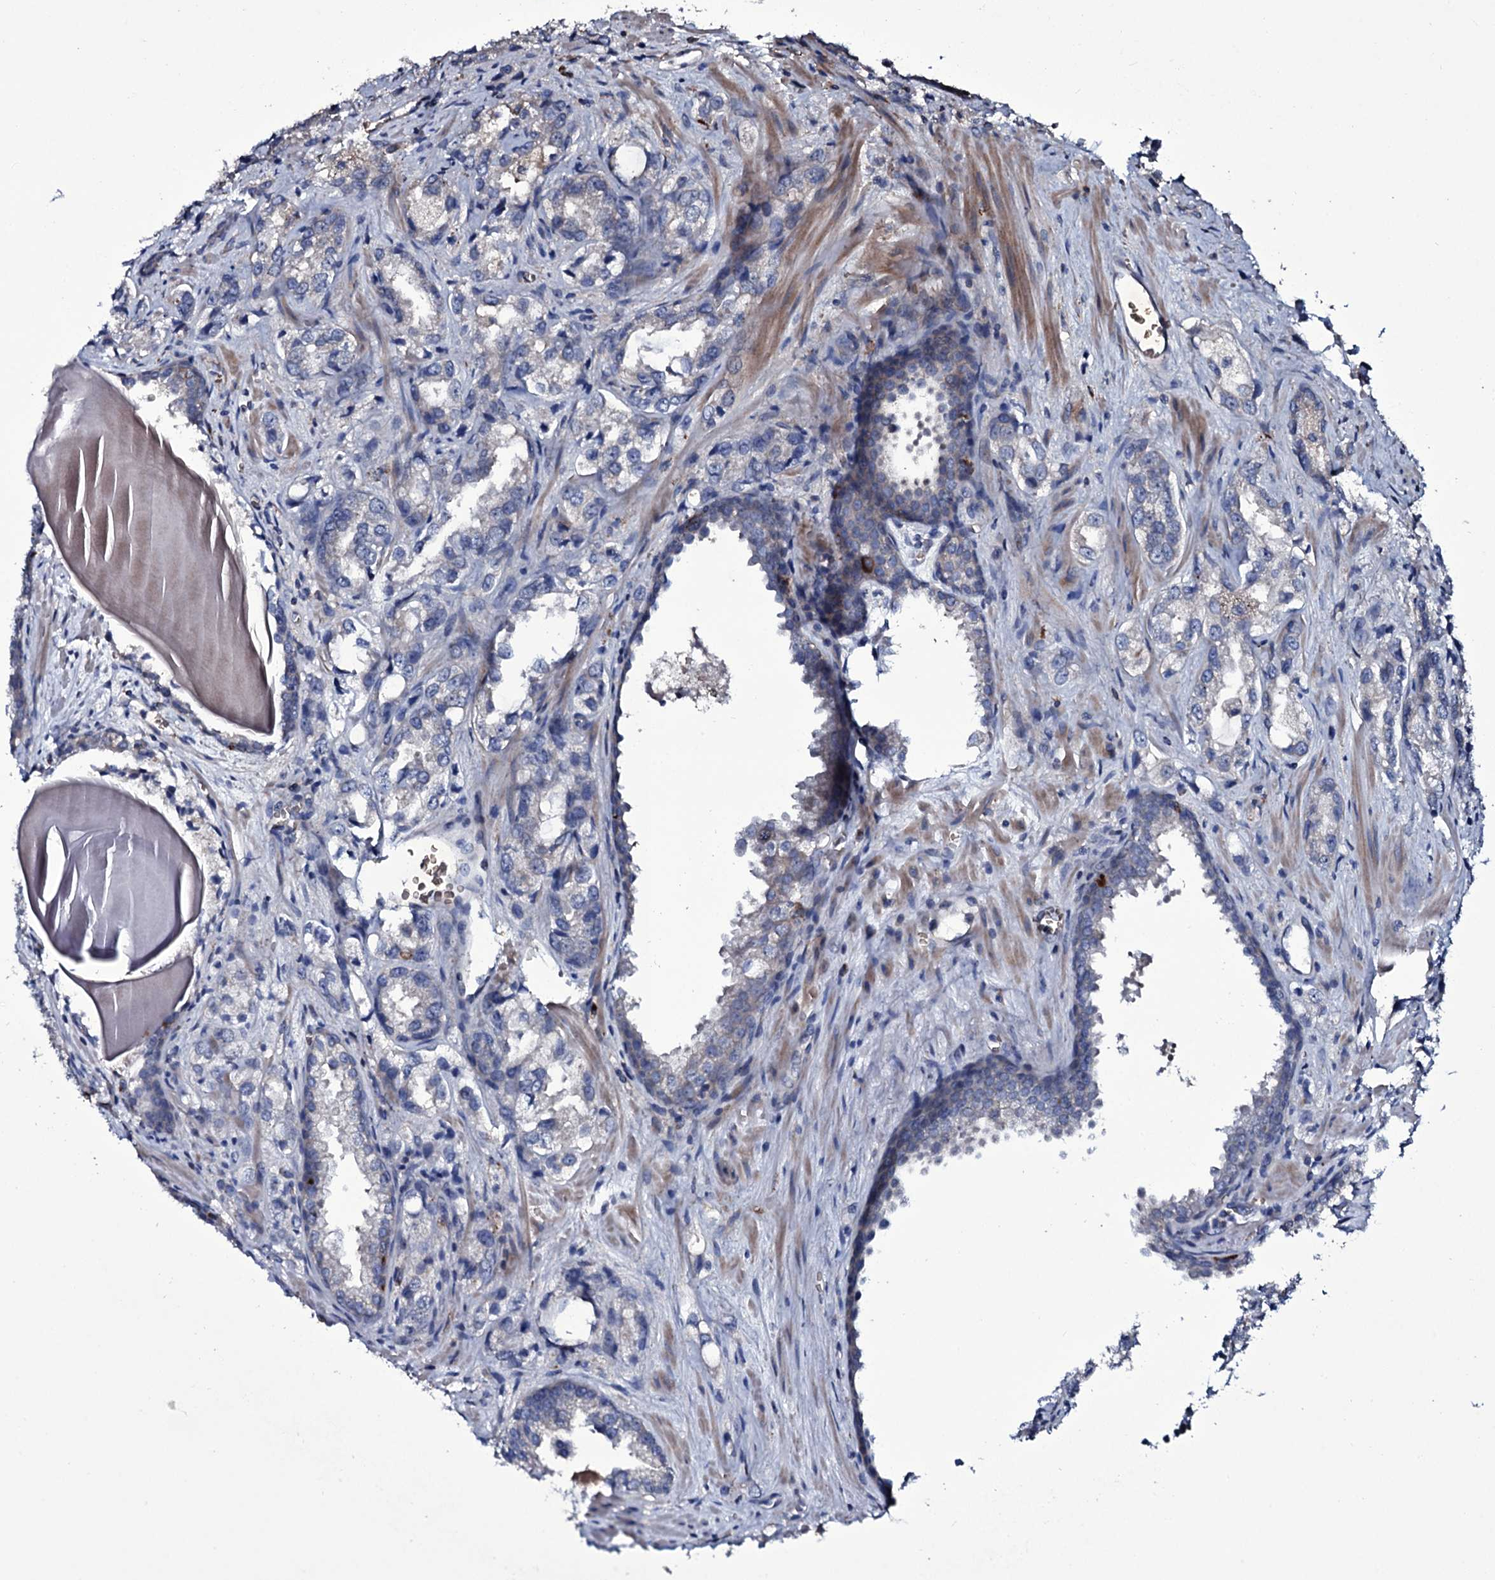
{"staining": {"intensity": "negative", "quantity": "none", "location": "none"}, "tissue": "prostate cancer", "cell_type": "Tumor cells", "image_type": "cancer", "snomed": [{"axis": "morphology", "description": "Adenocarcinoma, Low grade"}, {"axis": "topography", "description": "Prostate"}], "caption": "This is a image of immunohistochemistry staining of low-grade adenocarcinoma (prostate), which shows no staining in tumor cells.", "gene": "ZSWIM8", "patient": {"sex": "male", "age": 47}}